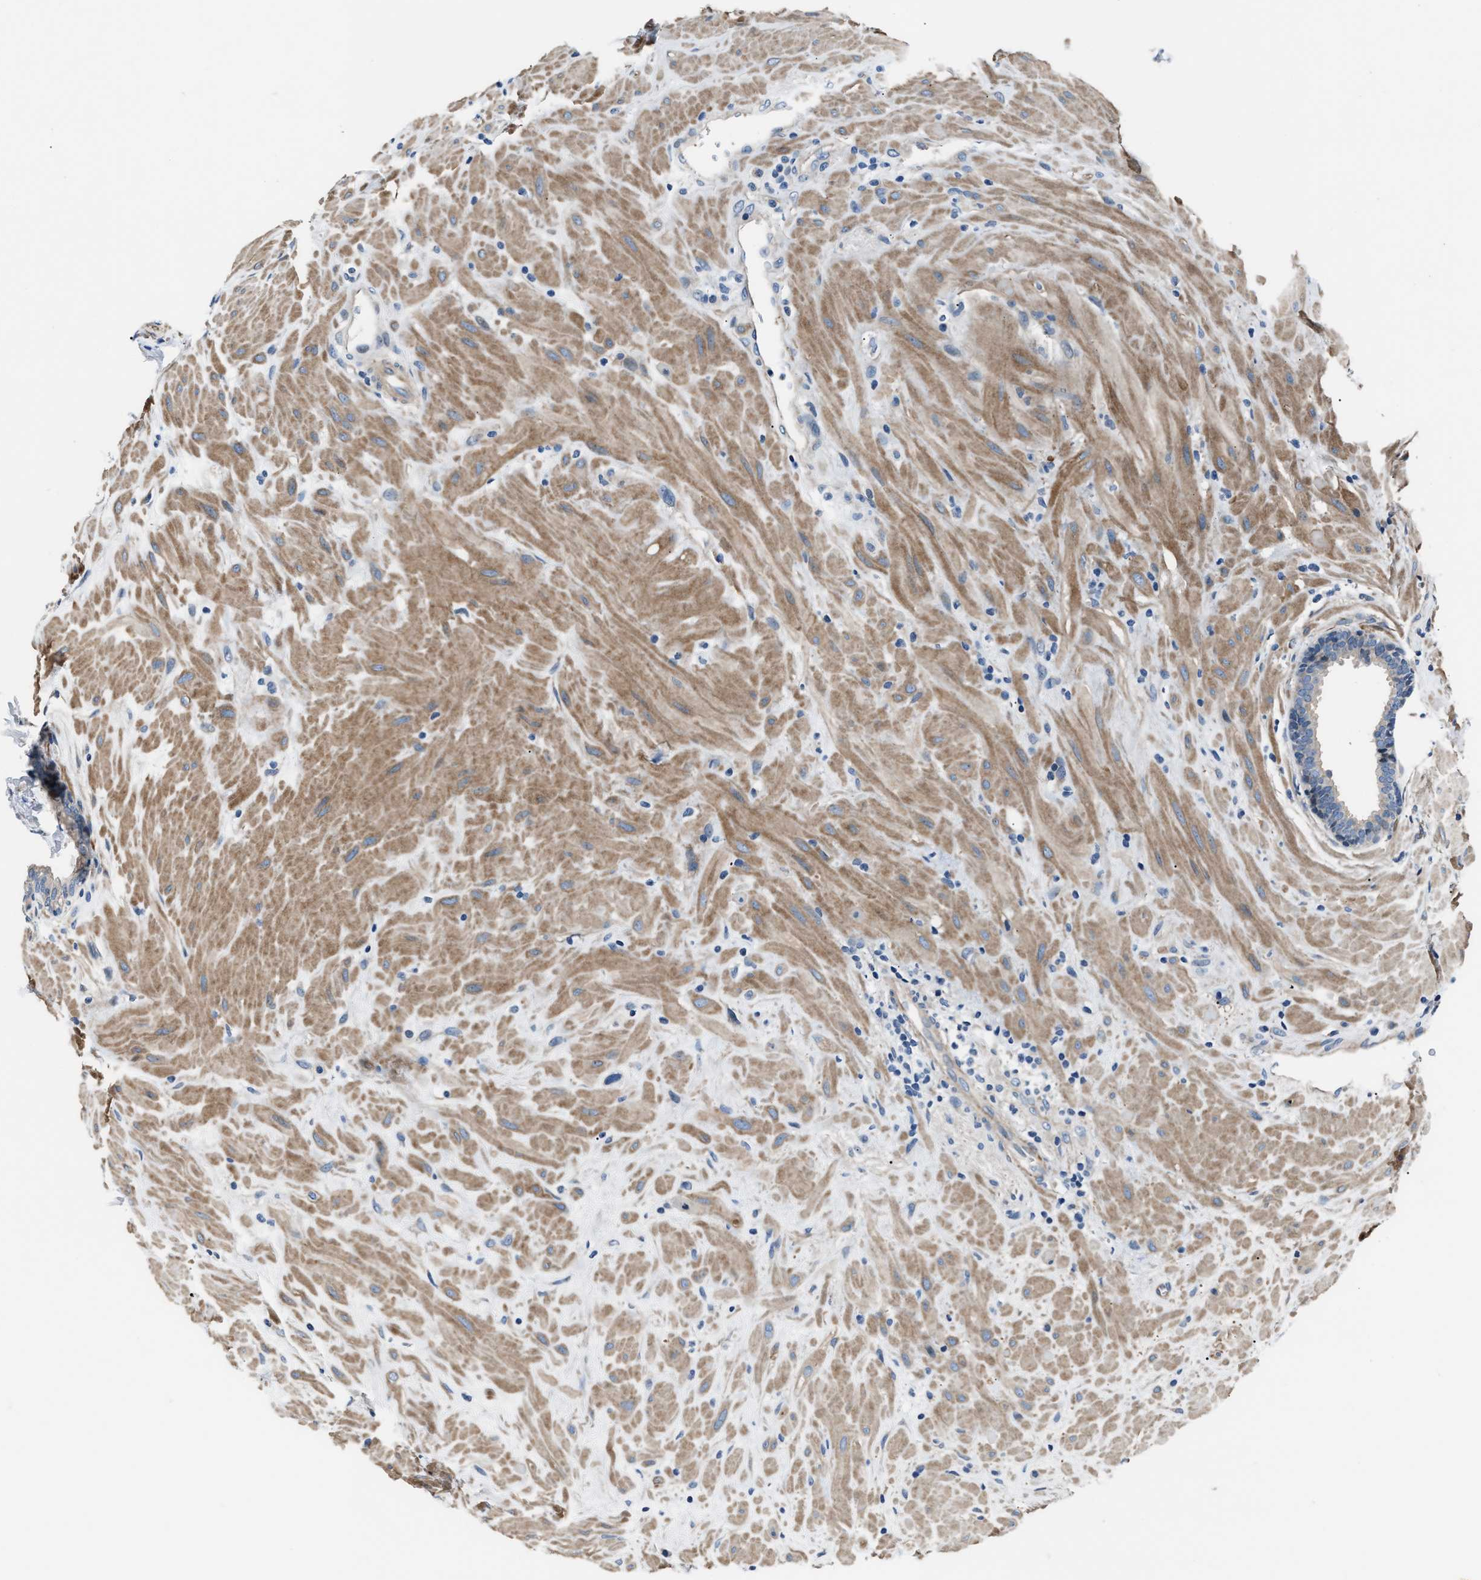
{"staining": {"intensity": "negative", "quantity": "none", "location": "none"}, "tissue": "prostate", "cell_type": "Glandular cells", "image_type": "normal", "snomed": [{"axis": "morphology", "description": "Normal tissue, NOS"}, {"axis": "topography", "description": "Prostate"}], "caption": "IHC micrograph of normal human prostate stained for a protein (brown), which exhibits no expression in glandular cells. (DAB (3,3'-diaminobenzidine) immunohistochemistry (IHC), high magnification).", "gene": "MPDZ", "patient": {"sex": "male", "age": 51}}